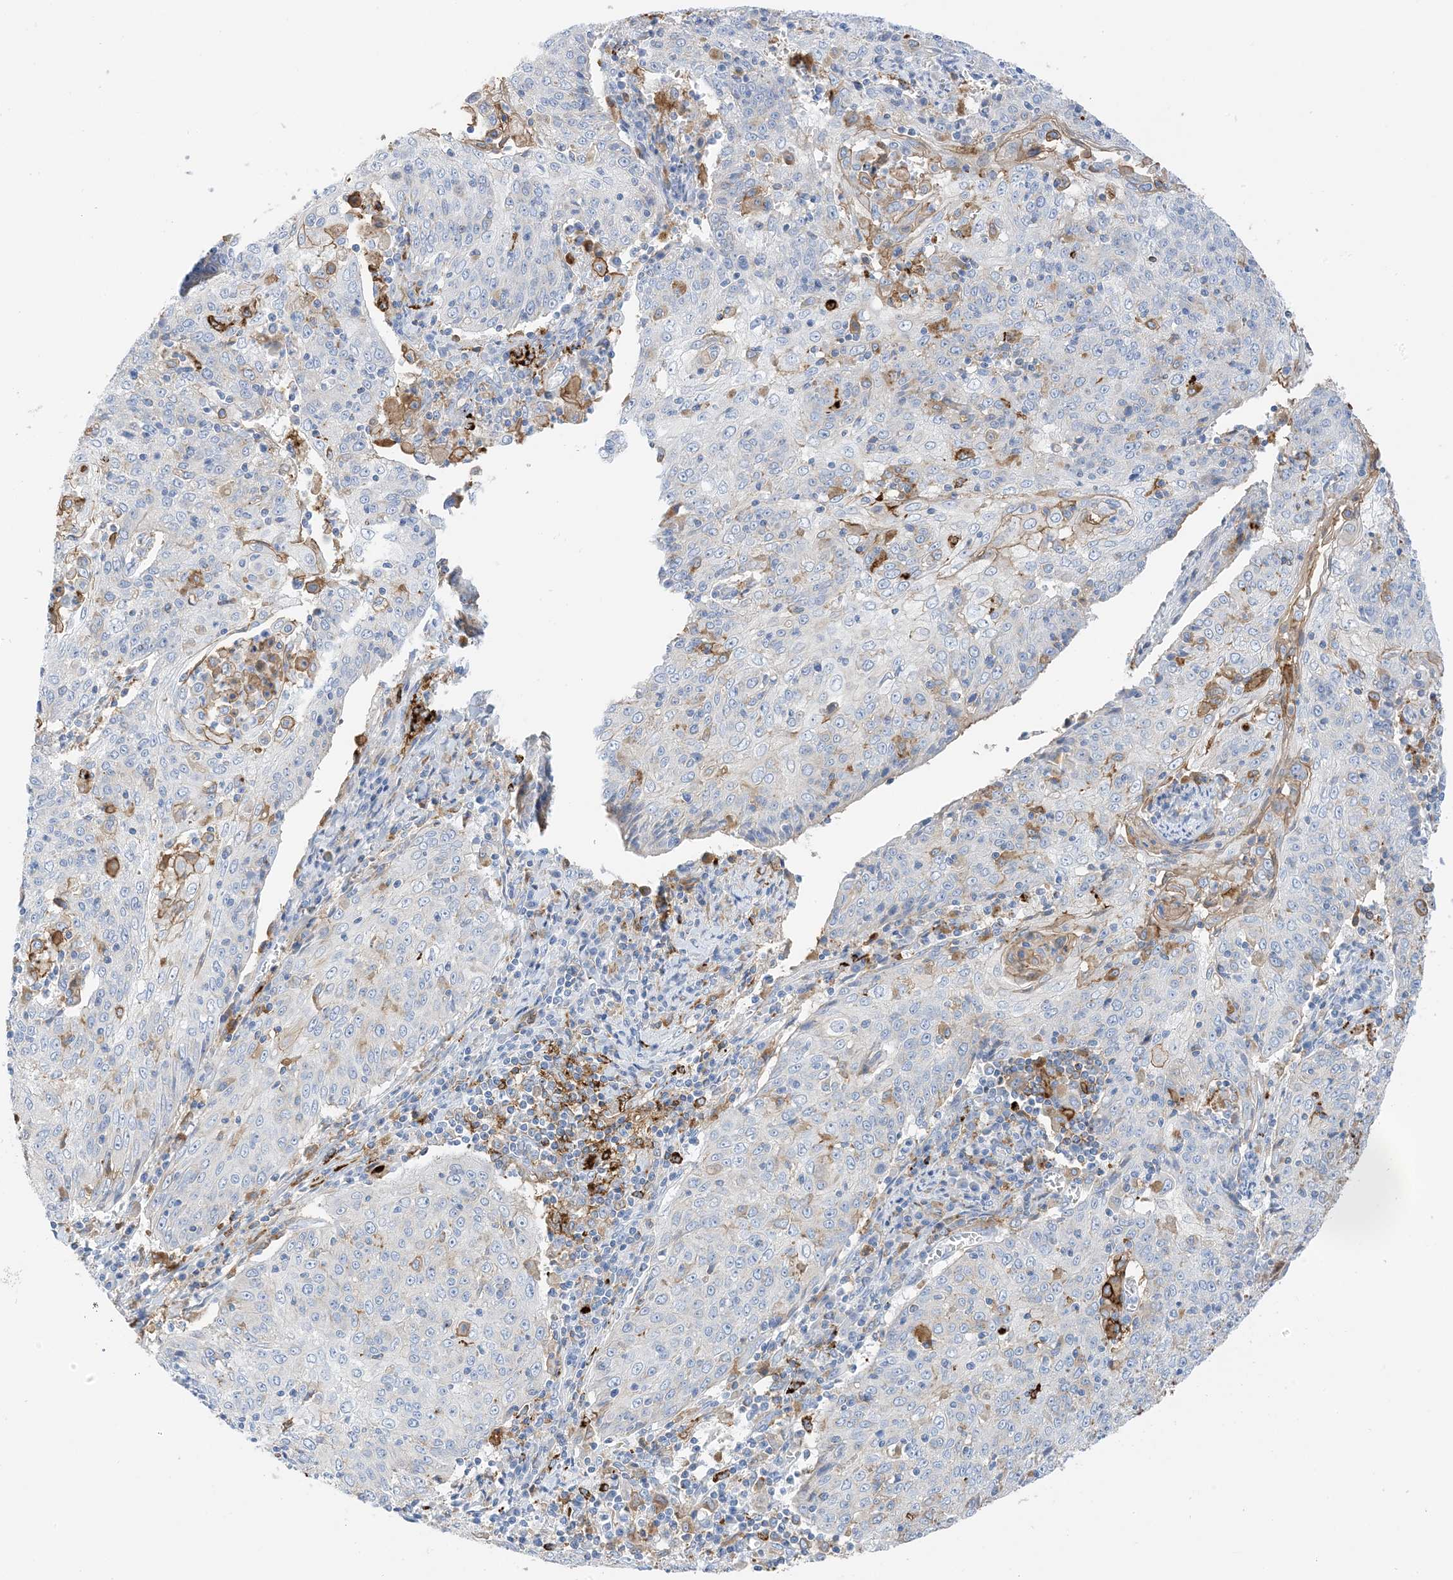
{"staining": {"intensity": "negative", "quantity": "none", "location": "none"}, "tissue": "cervical cancer", "cell_type": "Tumor cells", "image_type": "cancer", "snomed": [{"axis": "morphology", "description": "Squamous cell carcinoma, NOS"}, {"axis": "topography", "description": "Cervix"}], "caption": "Cervical squamous cell carcinoma stained for a protein using IHC displays no expression tumor cells.", "gene": "DPH3", "patient": {"sex": "female", "age": 48}}